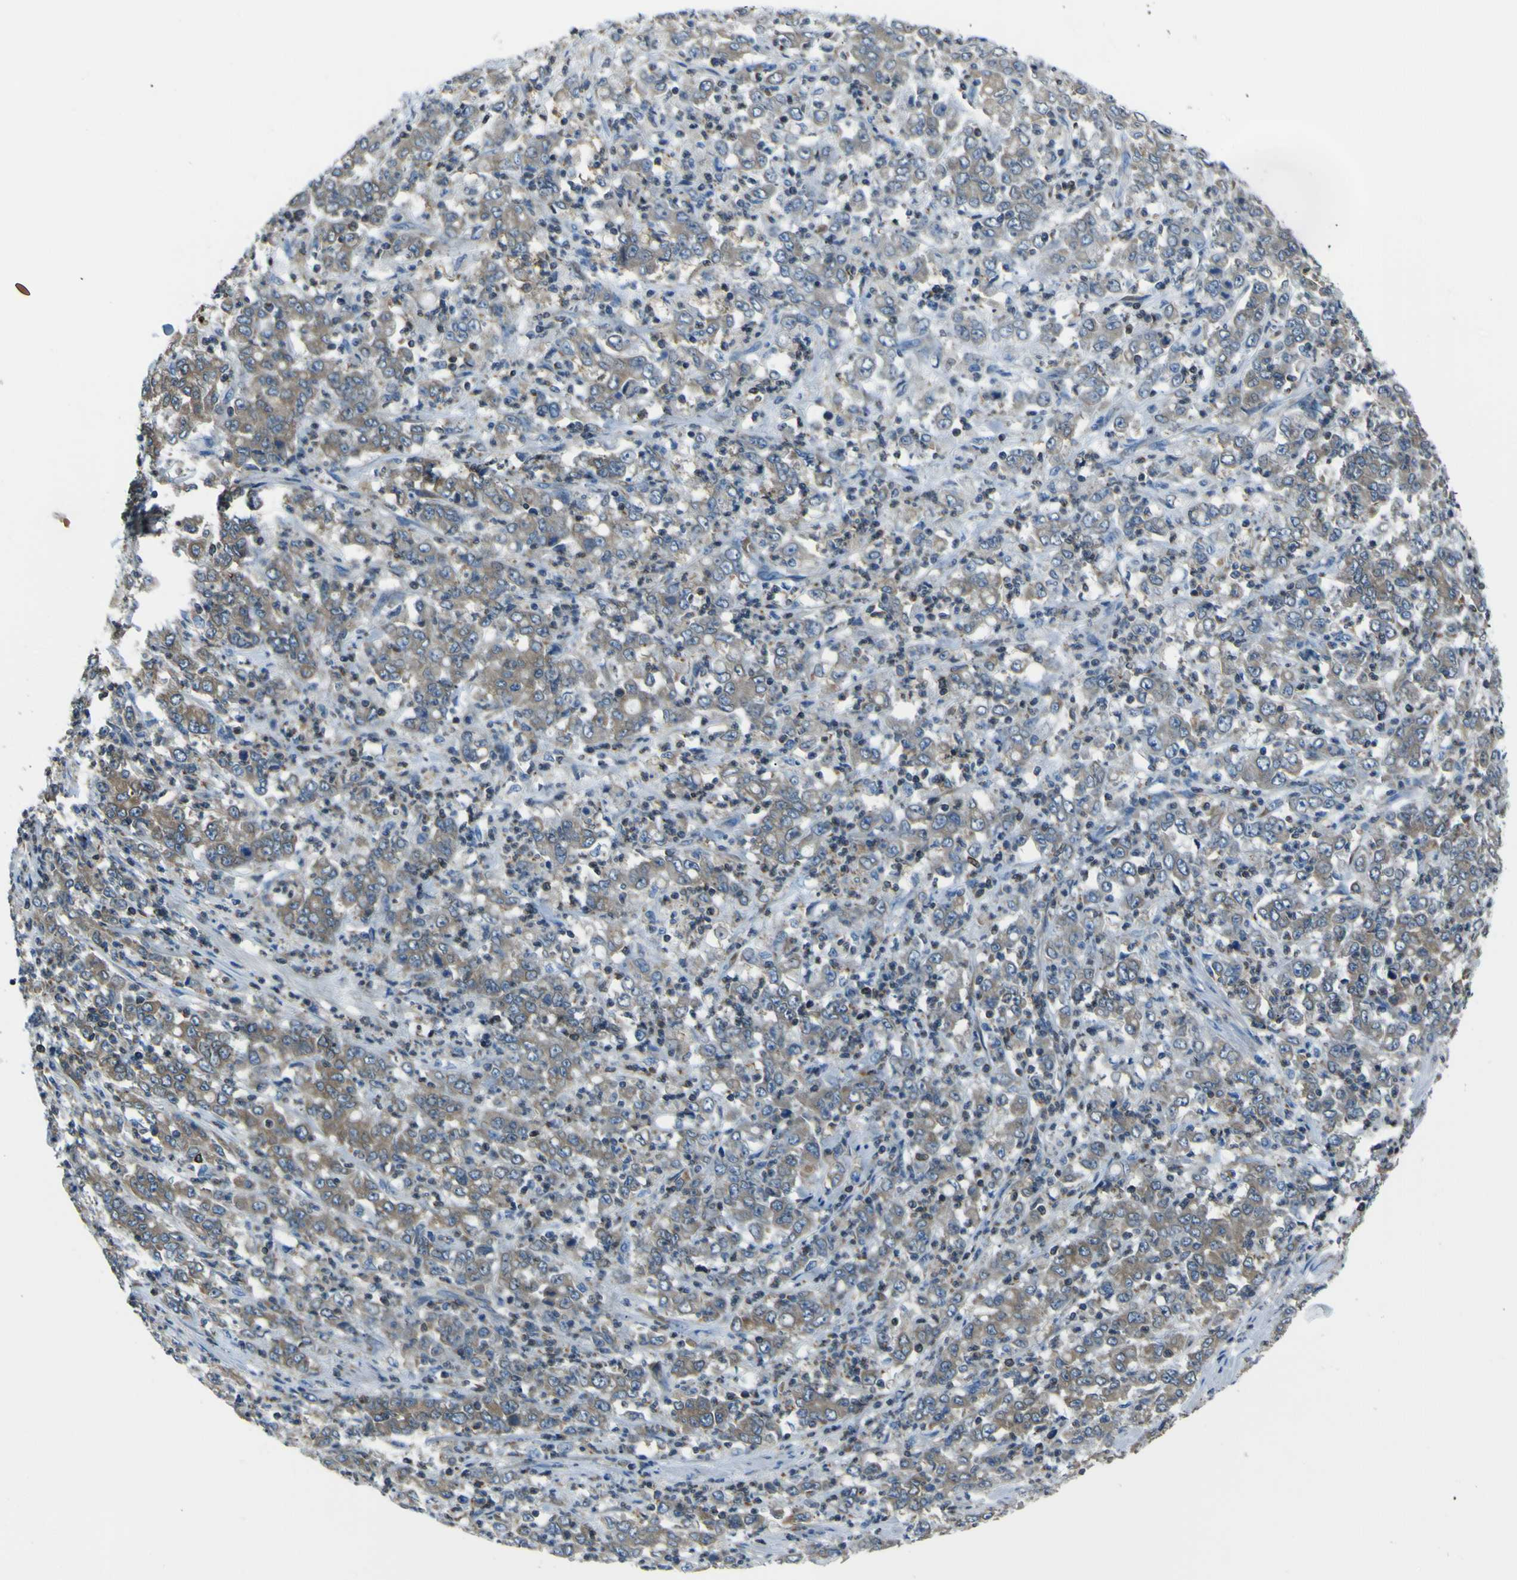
{"staining": {"intensity": "moderate", "quantity": ">75%", "location": "cytoplasmic/membranous"}, "tissue": "stomach cancer", "cell_type": "Tumor cells", "image_type": "cancer", "snomed": [{"axis": "morphology", "description": "Adenocarcinoma, NOS"}, {"axis": "topography", "description": "Stomach, lower"}], "caption": "The immunohistochemical stain shows moderate cytoplasmic/membranous staining in tumor cells of stomach adenocarcinoma tissue.", "gene": "STIM1", "patient": {"sex": "female", "age": 71}}